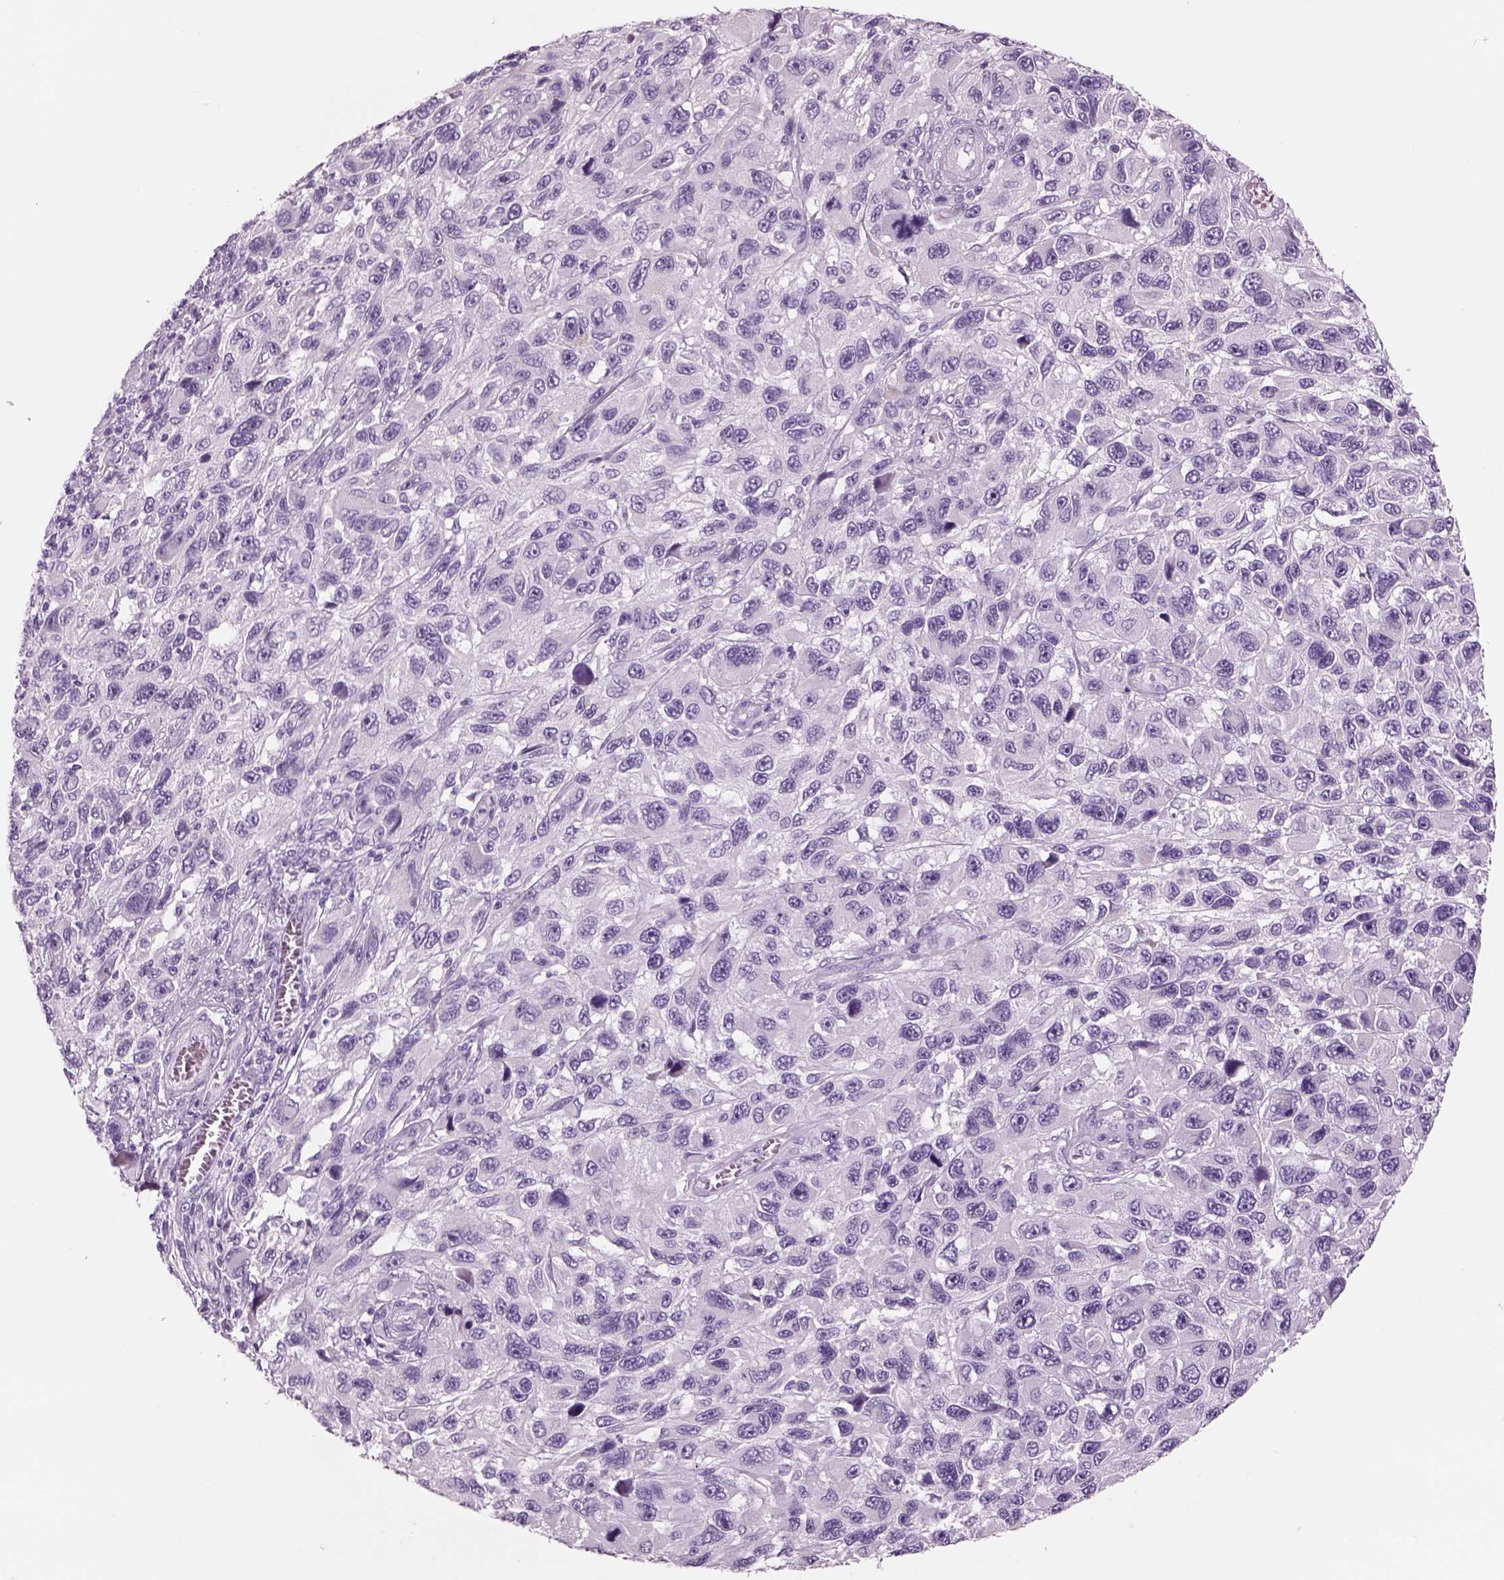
{"staining": {"intensity": "negative", "quantity": "none", "location": "none"}, "tissue": "melanoma", "cell_type": "Tumor cells", "image_type": "cancer", "snomed": [{"axis": "morphology", "description": "Malignant melanoma, NOS"}, {"axis": "topography", "description": "Skin"}], "caption": "Histopathology image shows no protein expression in tumor cells of malignant melanoma tissue. (DAB (3,3'-diaminobenzidine) immunohistochemistry with hematoxylin counter stain).", "gene": "RHO", "patient": {"sex": "male", "age": 53}}